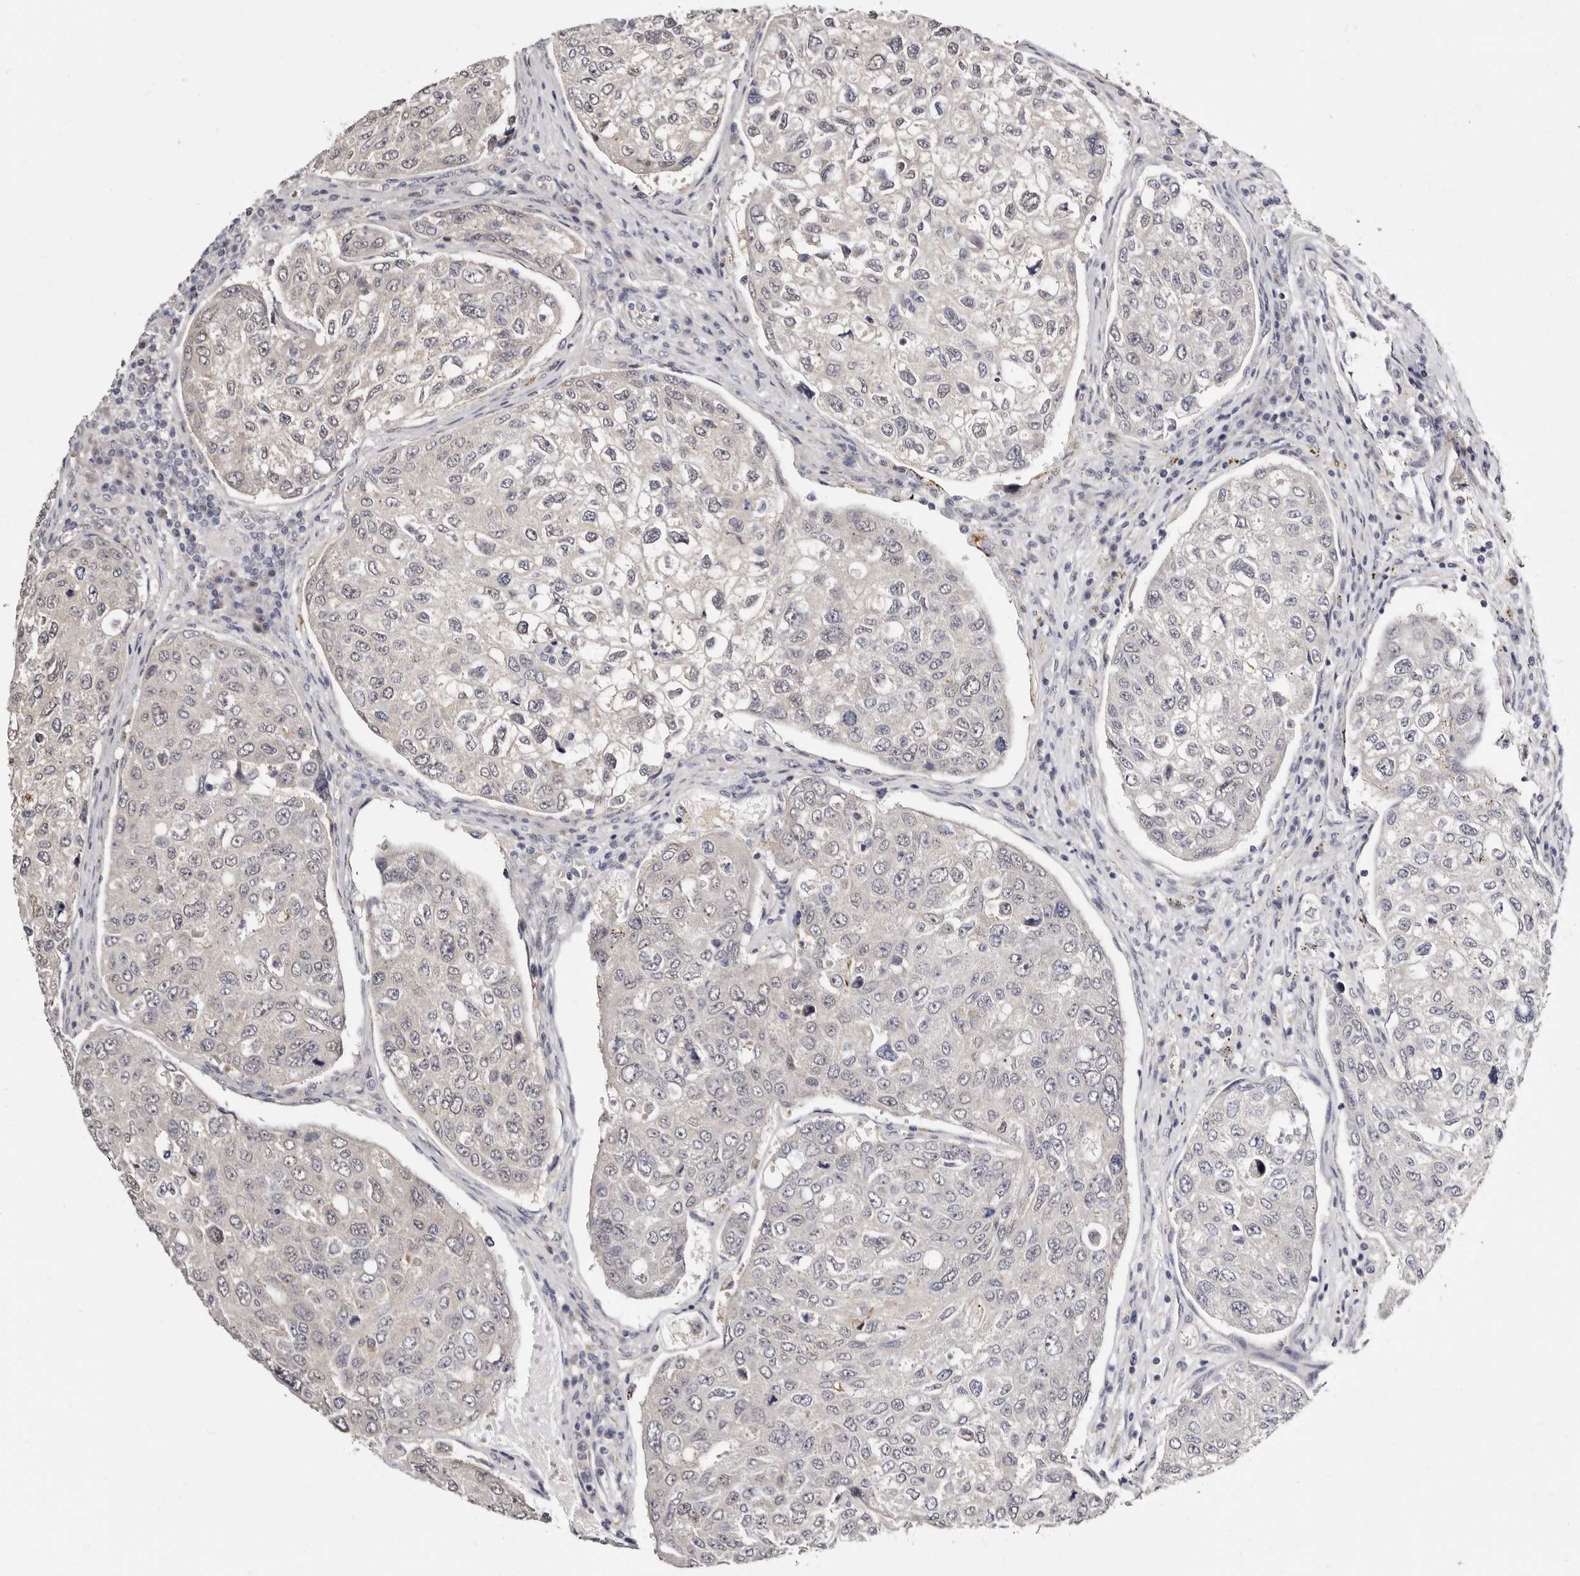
{"staining": {"intensity": "negative", "quantity": "none", "location": "none"}, "tissue": "urothelial cancer", "cell_type": "Tumor cells", "image_type": "cancer", "snomed": [{"axis": "morphology", "description": "Urothelial carcinoma, High grade"}, {"axis": "topography", "description": "Lymph node"}, {"axis": "topography", "description": "Urinary bladder"}], "caption": "IHC micrograph of human high-grade urothelial carcinoma stained for a protein (brown), which shows no expression in tumor cells.", "gene": "KLHL4", "patient": {"sex": "male", "age": 51}}